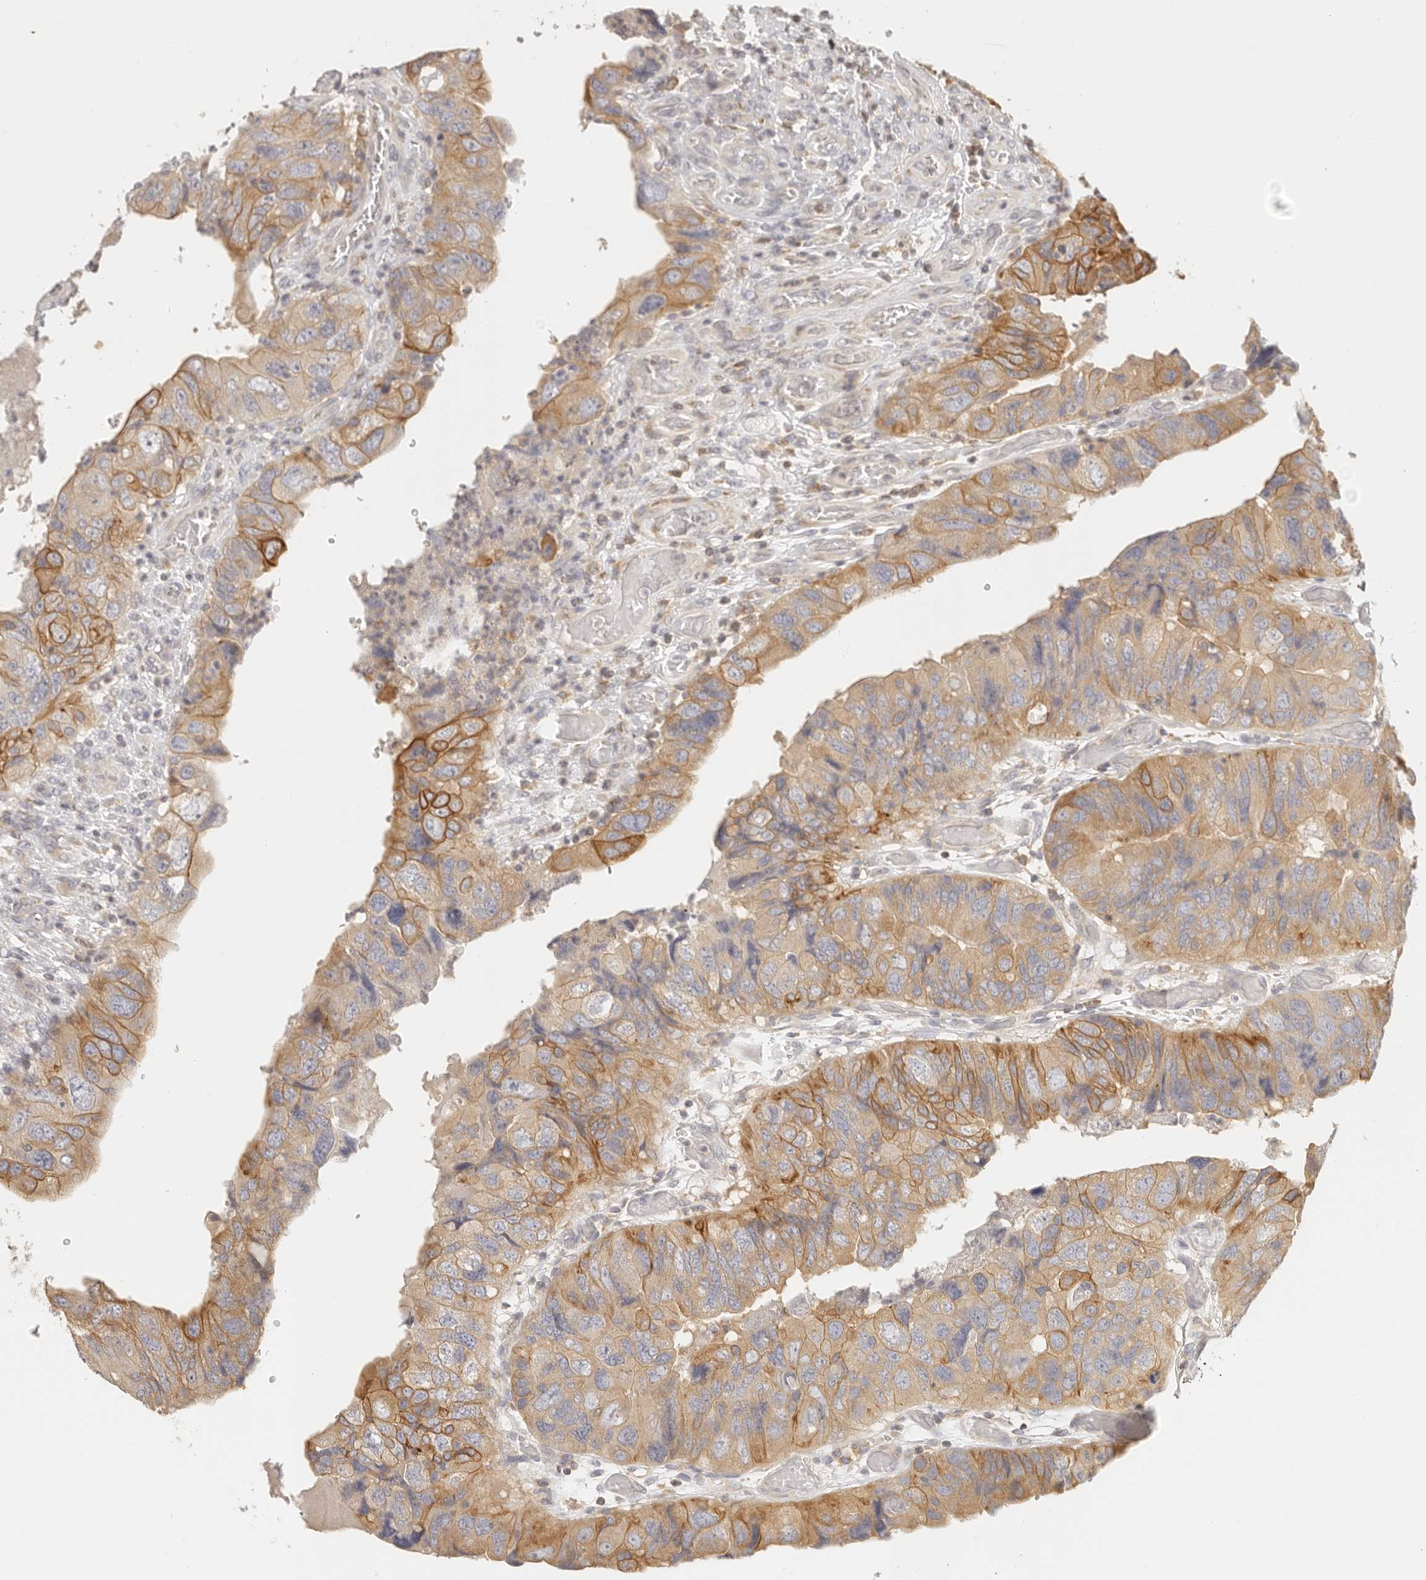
{"staining": {"intensity": "moderate", "quantity": ">75%", "location": "cytoplasmic/membranous"}, "tissue": "colorectal cancer", "cell_type": "Tumor cells", "image_type": "cancer", "snomed": [{"axis": "morphology", "description": "Adenocarcinoma, NOS"}, {"axis": "topography", "description": "Rectum"}], "caption": "An immunohistochemistry image of neoplastic tissue is shown. Protein staining in brown shows moderate cytoplasmic/membranous positivity in colorectal cancer (adenocarcinoma) within tumor cells.", "gene": "ANXA9", "patient": {"sex": "male", "age": 63}}